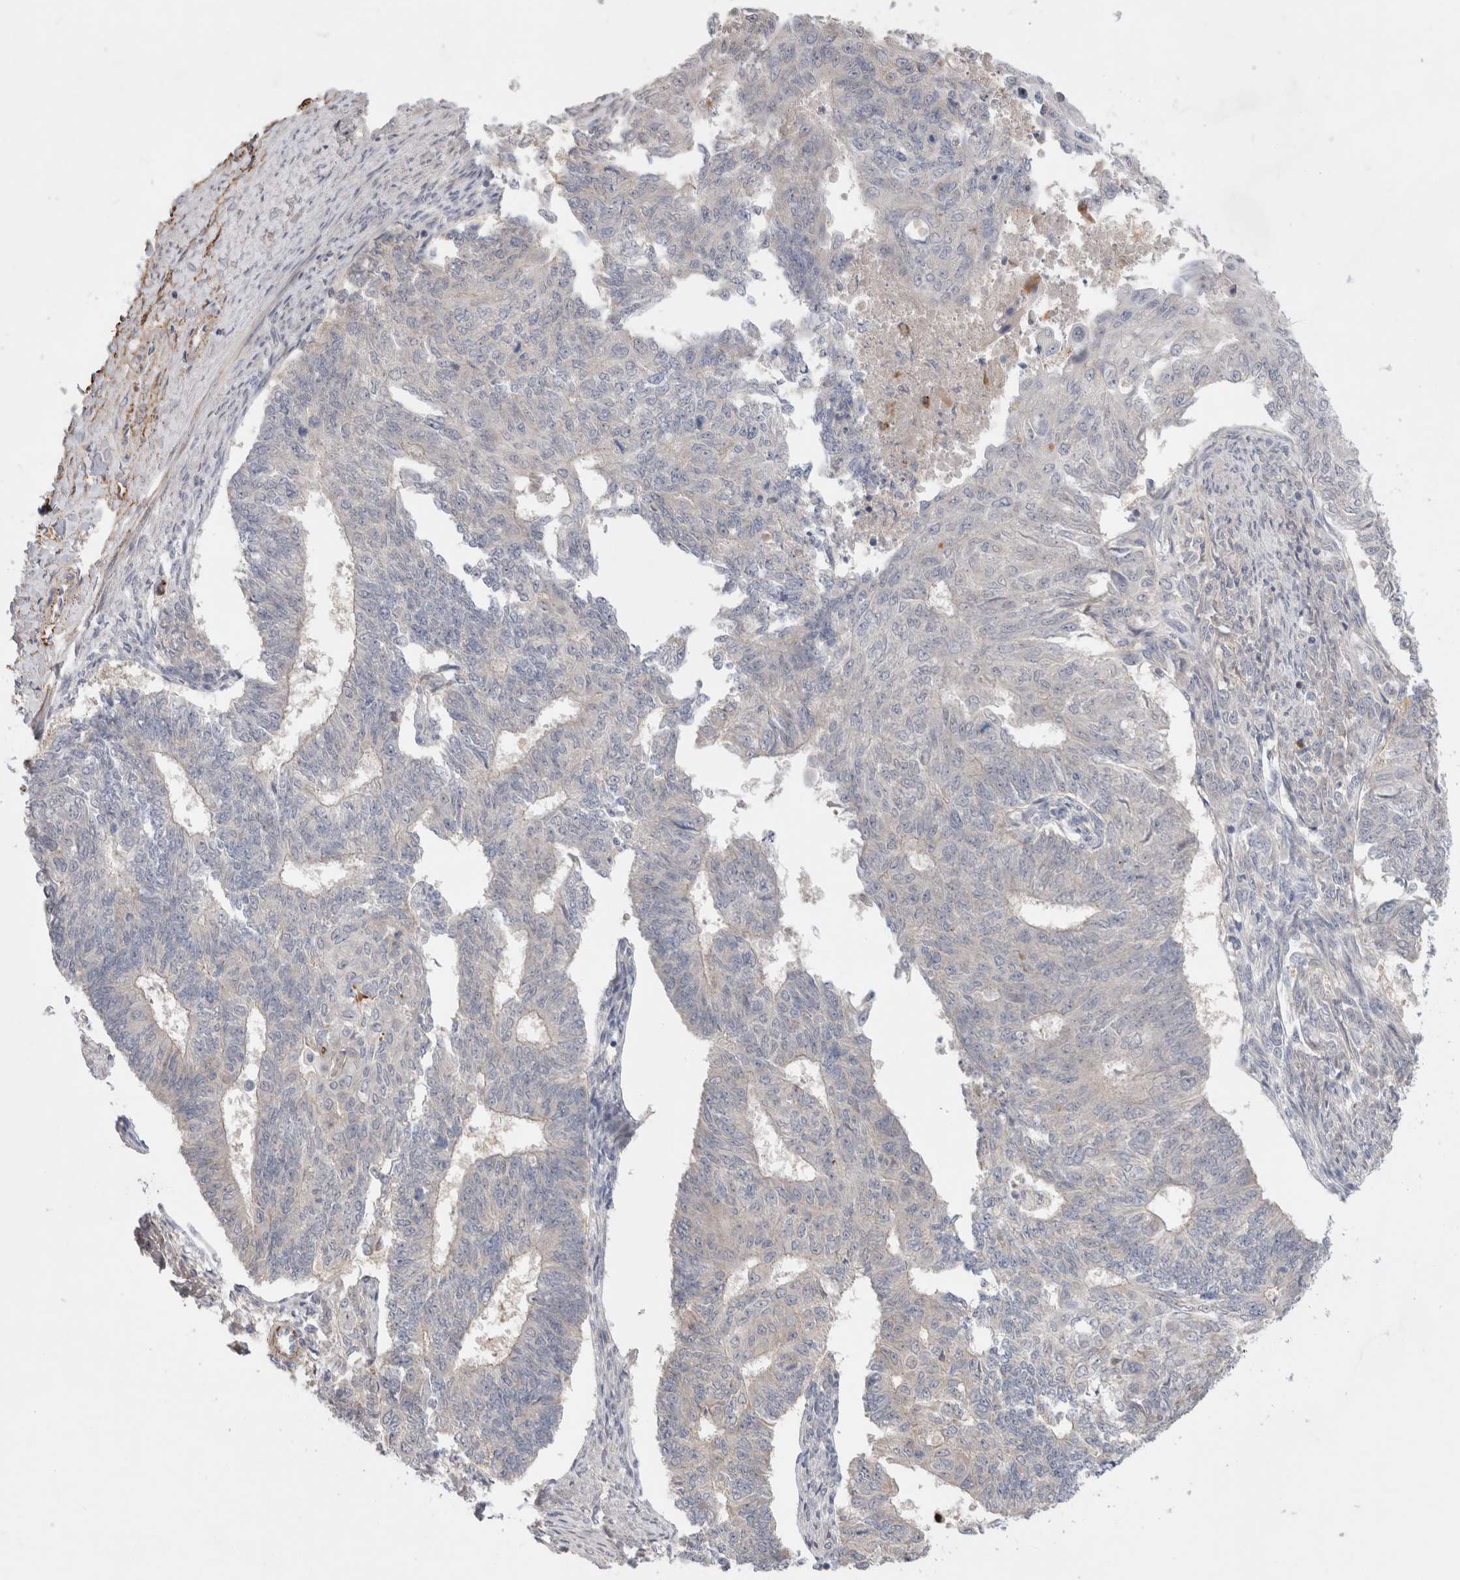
{"staining": {"intensity": "negative", "quantity": "none", "location": "none"}, "tissue": "endometrial cancer", "cell_type": "Tumor cells", "image_type": "cancer", "snomed": [{"axis": "morphology", "description": "Adenocarcinoma, NOS"}, {"axis": "topography", "description": "Endometrium"}], "caption": "A high-resolution histopathology image shows IHC staining of endometrial adenocarcinoma, which shows no significant positivity in tumor cells.", "gene": "GSDMB", "patient": {"sex": "female", "age": 32}}